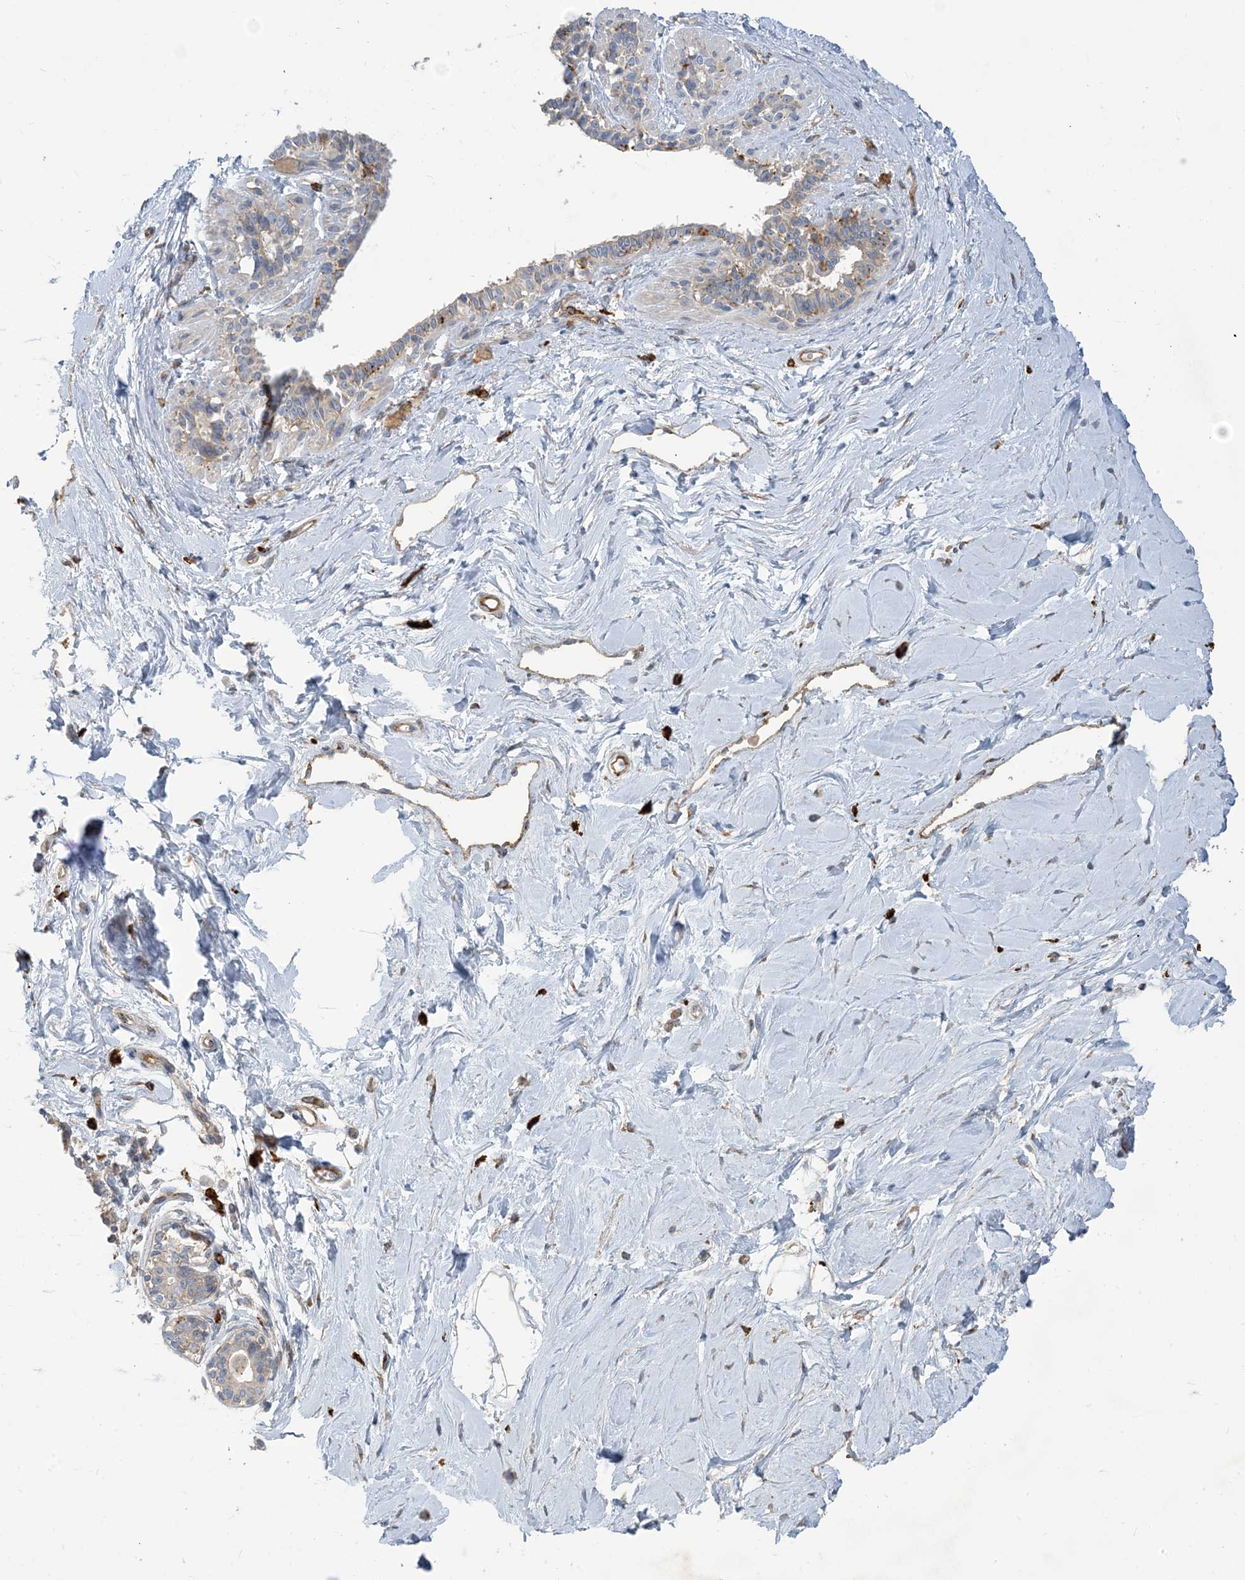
{"staining": {"intensity": "negative", "quantity": "none", "location": "none"}, "tissue": "breast", "cell_type": "Adipocytes", "image_type": "normal", "snomed": [{"axis": "morphology", "description": "Normal tissue, NOS"}, {"axis": "topography", "description": "Breast"}], "caption": "Adipocytes show no significant staining in unremarkable breast. Brightfield microscopy of immunohistochemistry (IHC) stained with DAB (3,3'-diaminobenzidine) (brown) and hematoxylin (blue), captured at high magnification.", "gene": "PEAR1", "patient": {"sex": "female", "age": 45}}